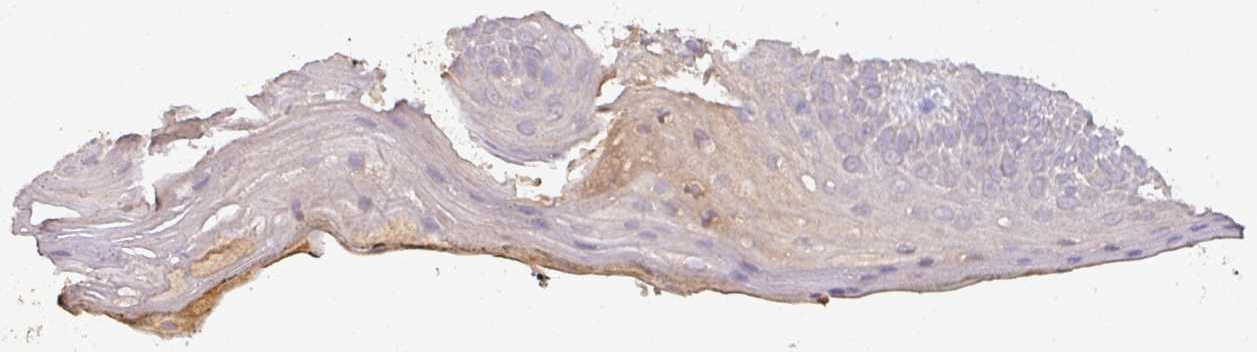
{"staining": {"intensity": "moderate", "quantity": "<25%", "location": "cytoplasmic/membranous"}, "tissue": "oral mucosa", "cell_type": "Squamous epithelial cells", "image_type": "normal", "snomed": [{"axis": "morphology", "description": "Normal tissue, NOS"}, {"axis": "morphology", "description": "Squamous cell carcinoma, NOS"}, {"axis": "topography", "description": "Oral tissue"}, {"axis": "topography", "description": "Head-Neck"}], "caption": "A histopathology image showing moderate cytoplasmic/membranous positivity in approximately <25% of squamous epithelial cells in normal oral mucosa, as visualized by brown immunohistochemical staining.", "gene": "ZNF266", "patient": {"sex": "female", "age": 81}}